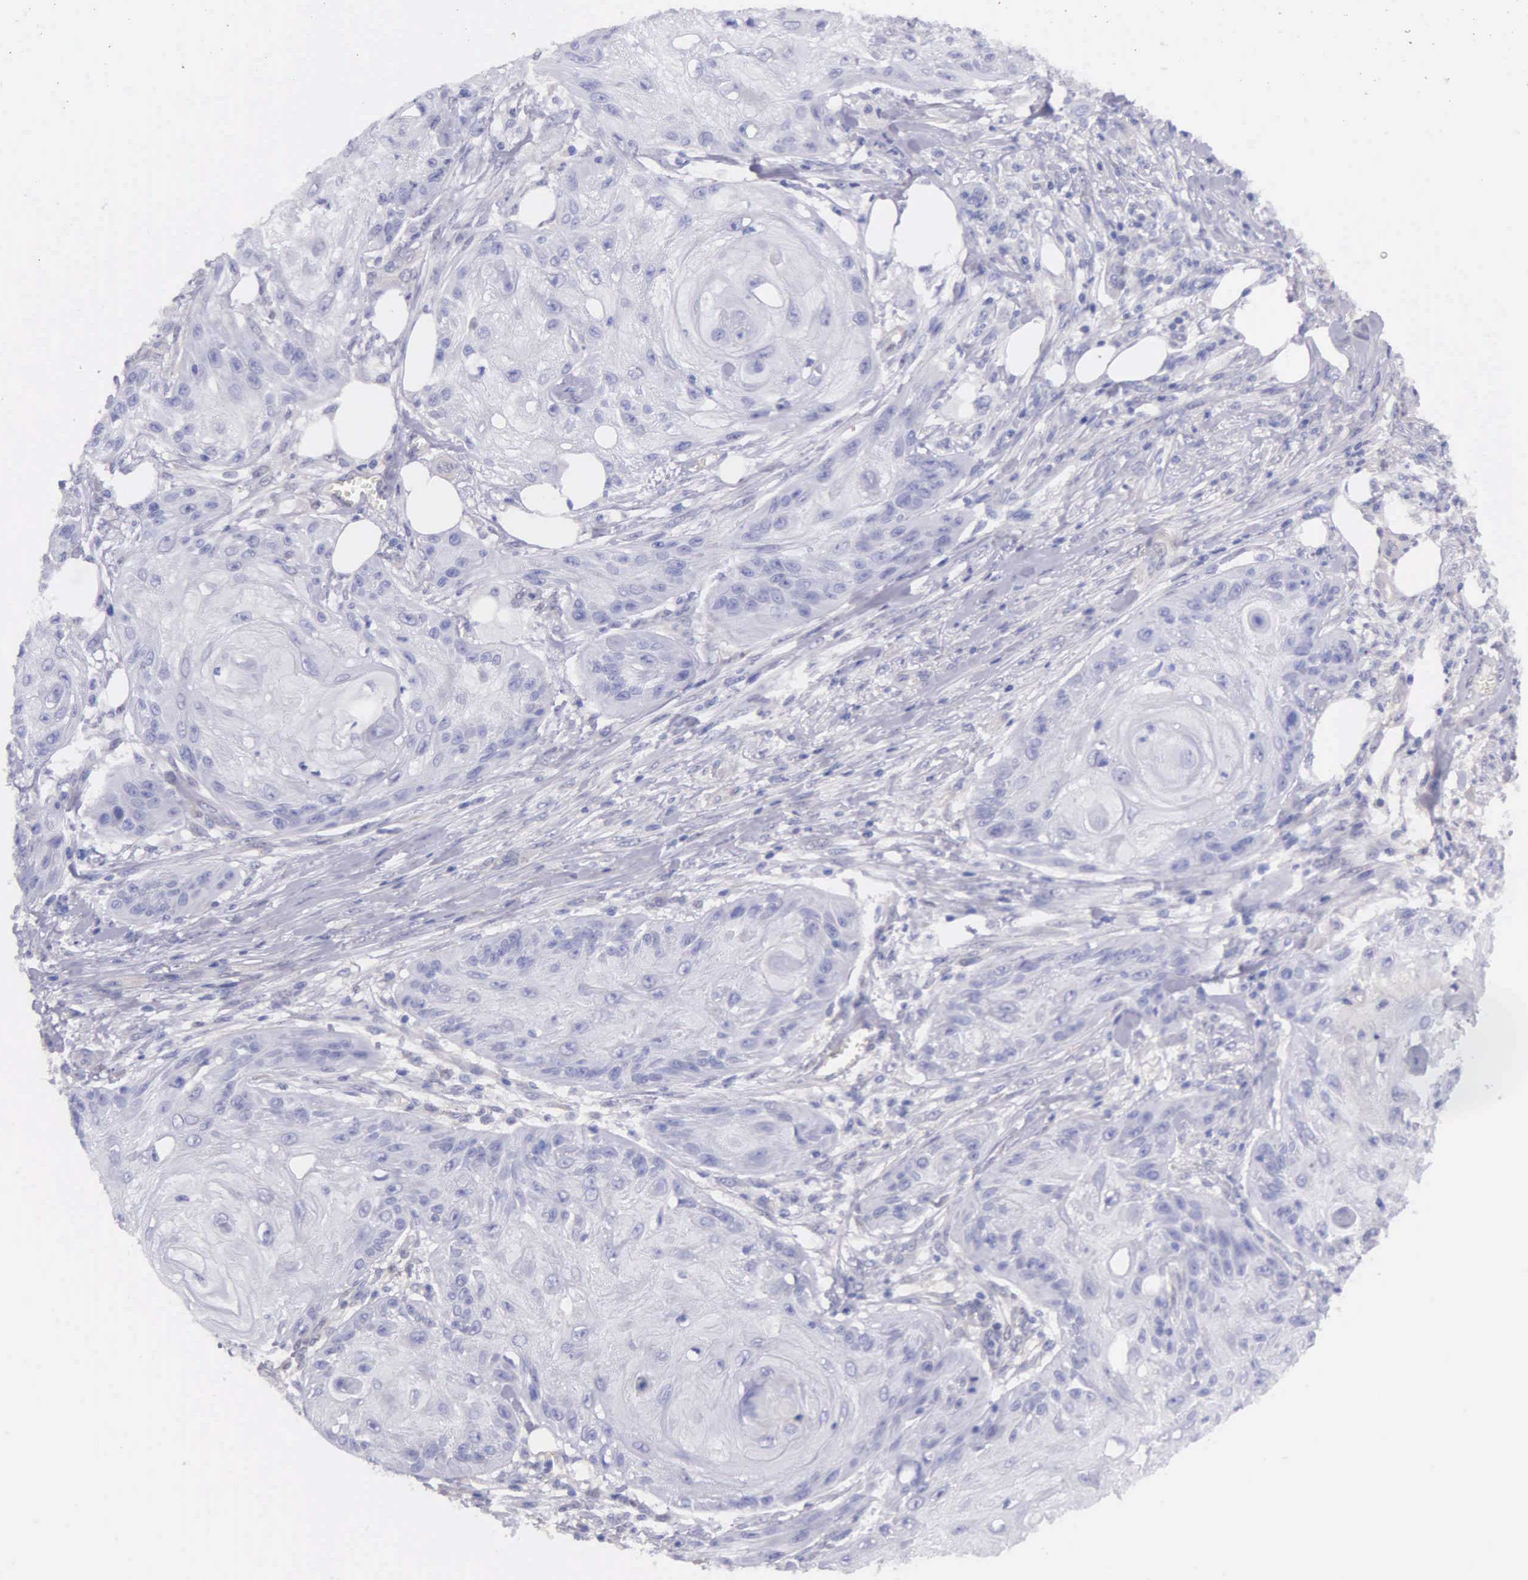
{"staining": {"intensity": "negative", "quantity": "none", "location": "none"}, "tissue": "skin cancer", "cell_type": "Tumor cells", "image_type": "cancer", "snomed": [{"axis": "morphology", "description": "Squamous cell carcinoma, NOS"}, {"axis": "topography", "description": "Skin"}], "caption": "DAB (3,3'-diaminobenzidine) immunohistochemical staining of skin cancer (squamous cell carcinoma) displays no significant positivity in tumor cells.", "gene": "GSTT2", "patient": {"sex": "female", "age": 88}}